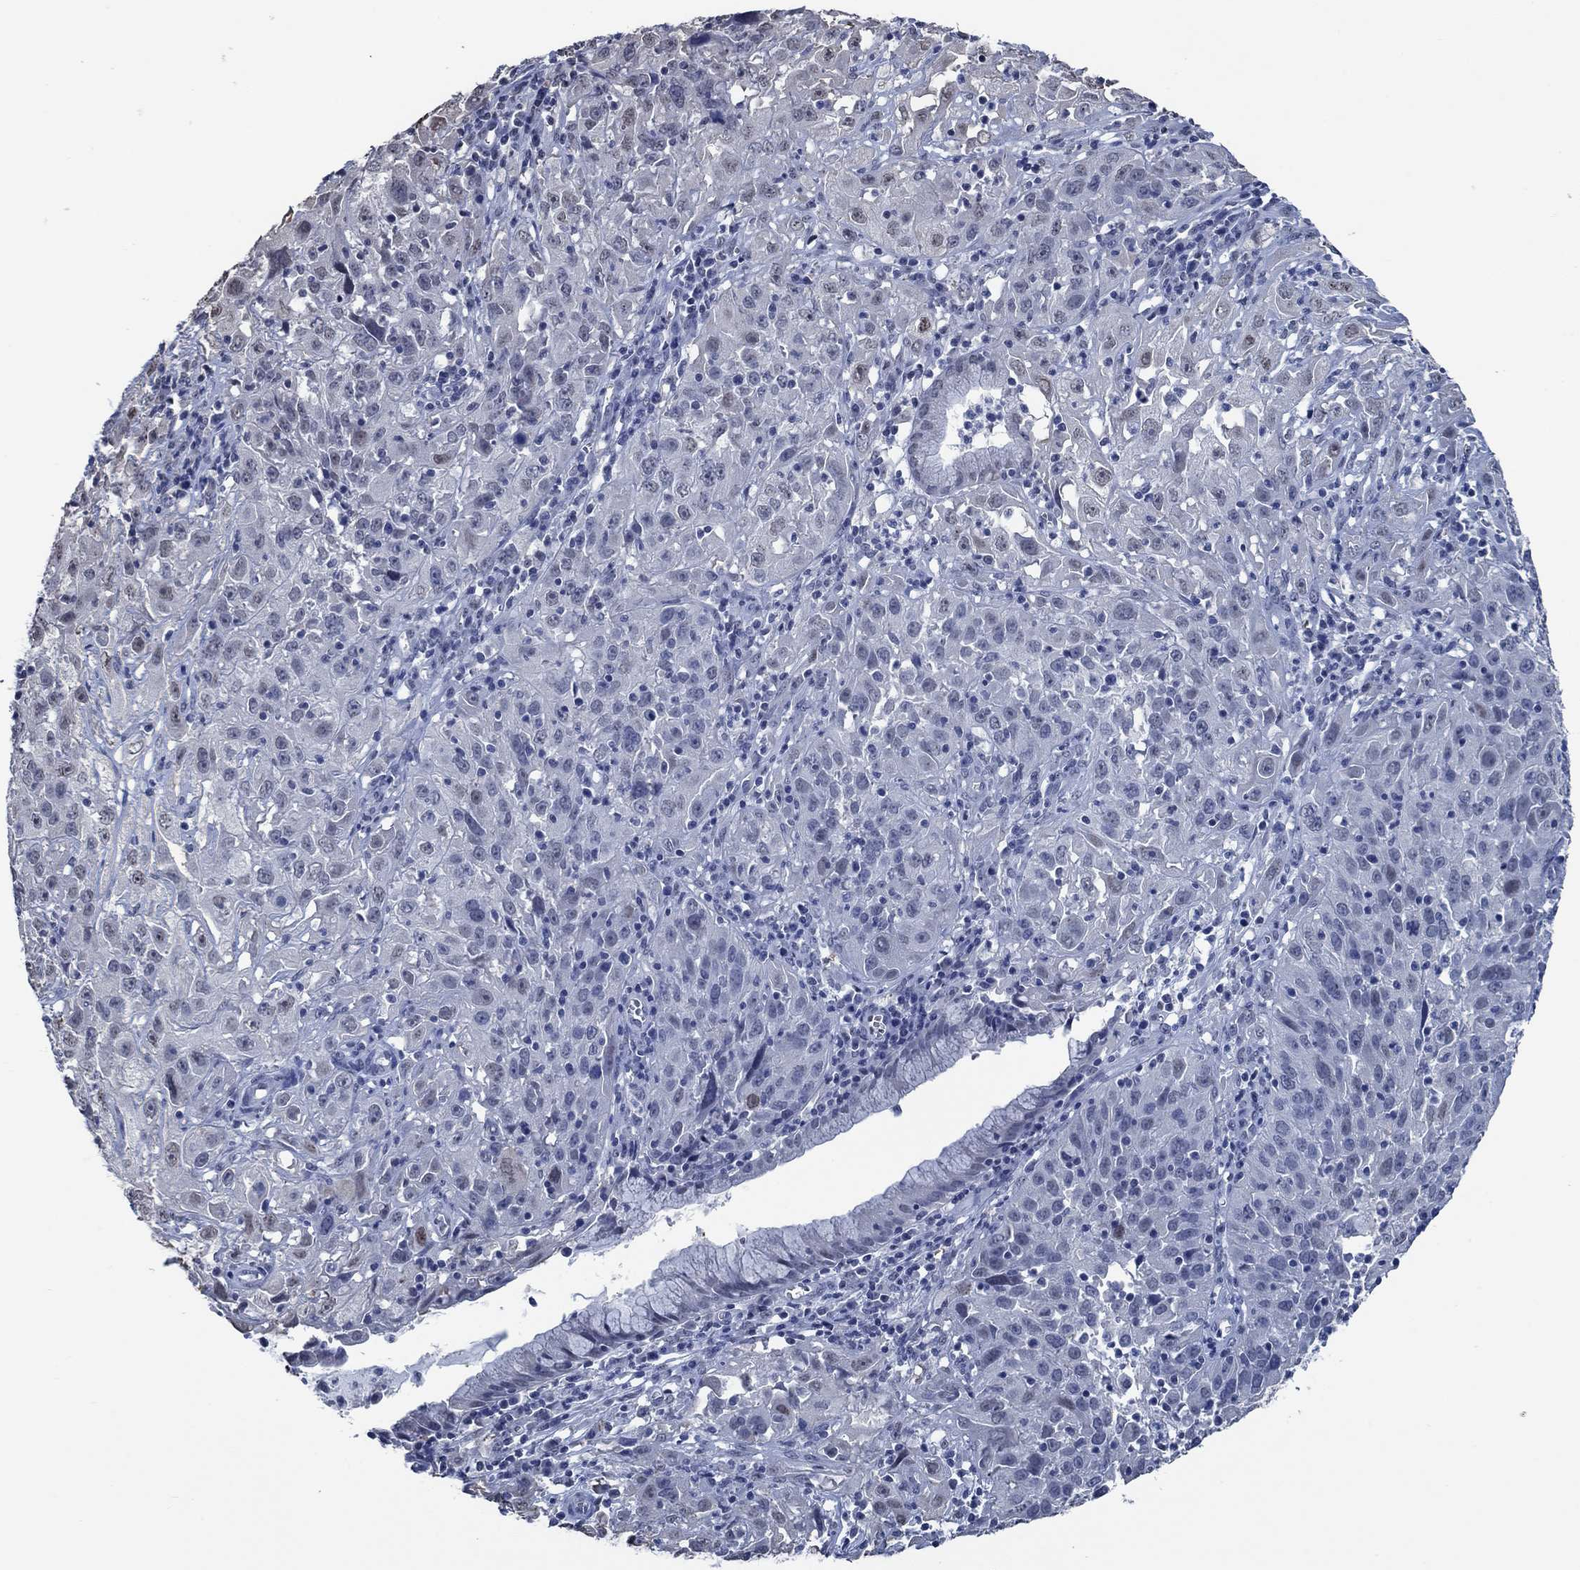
{"staining": {"intensity": "negative", "quantity": "none", "location": "none"}, "tissue": "cervical cancer", "cell_type": "Tumor cells", "image_type": "cancer", "snomed": [{"axis": "morphology", "description": "Squamous cell carcinoma, NOS"}, {"axis": "topography", "description": "Cervix"}], "caption": "Immunohistochemistry (IHC) of cervical cancer displays no expression in tumor cells.", "gene": "OBSCN", "patient": {"sex": "female", "age": 32}}